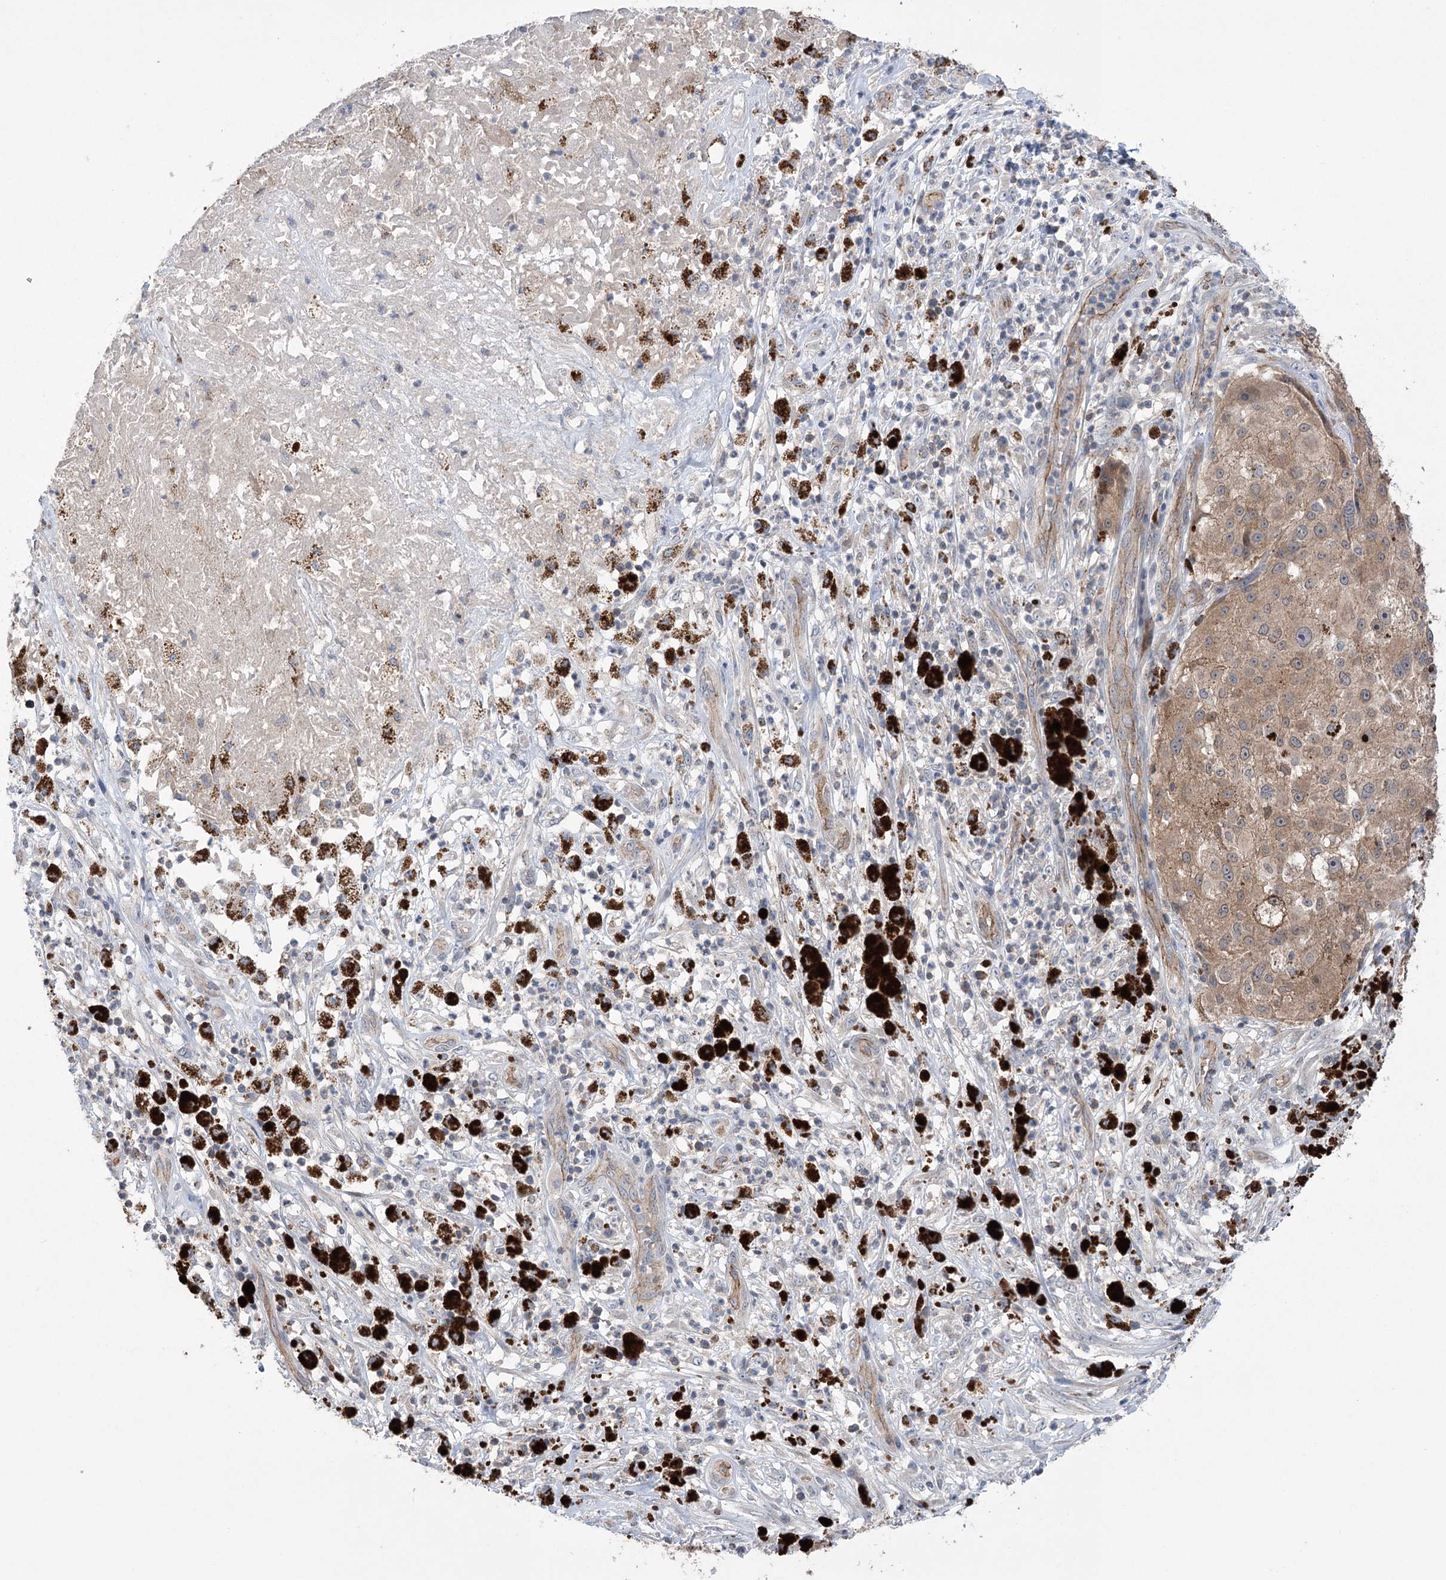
{"staining": {"intensity": "moderate", "quantity": ">75%", "location": "cytoplasmic/membranous"}, "tissue": "melanoma", "cell_type": "Tumor cells", "image_type": "cancer", "snomed": [{"axis": "morphology", "description": "Necrosis, NOS"}, {"axis": "morphology", "description": "Malignant melanoma, NOS"}, {"axis": "topography", "description": "Skin"}], "caption": "A brown stain shows moderate cytoplasmic/membranous positivity of a protein in human melanoma tumor cells.", "gene": "TRIM71", "patient": {"sex": "female", "age": 87}}